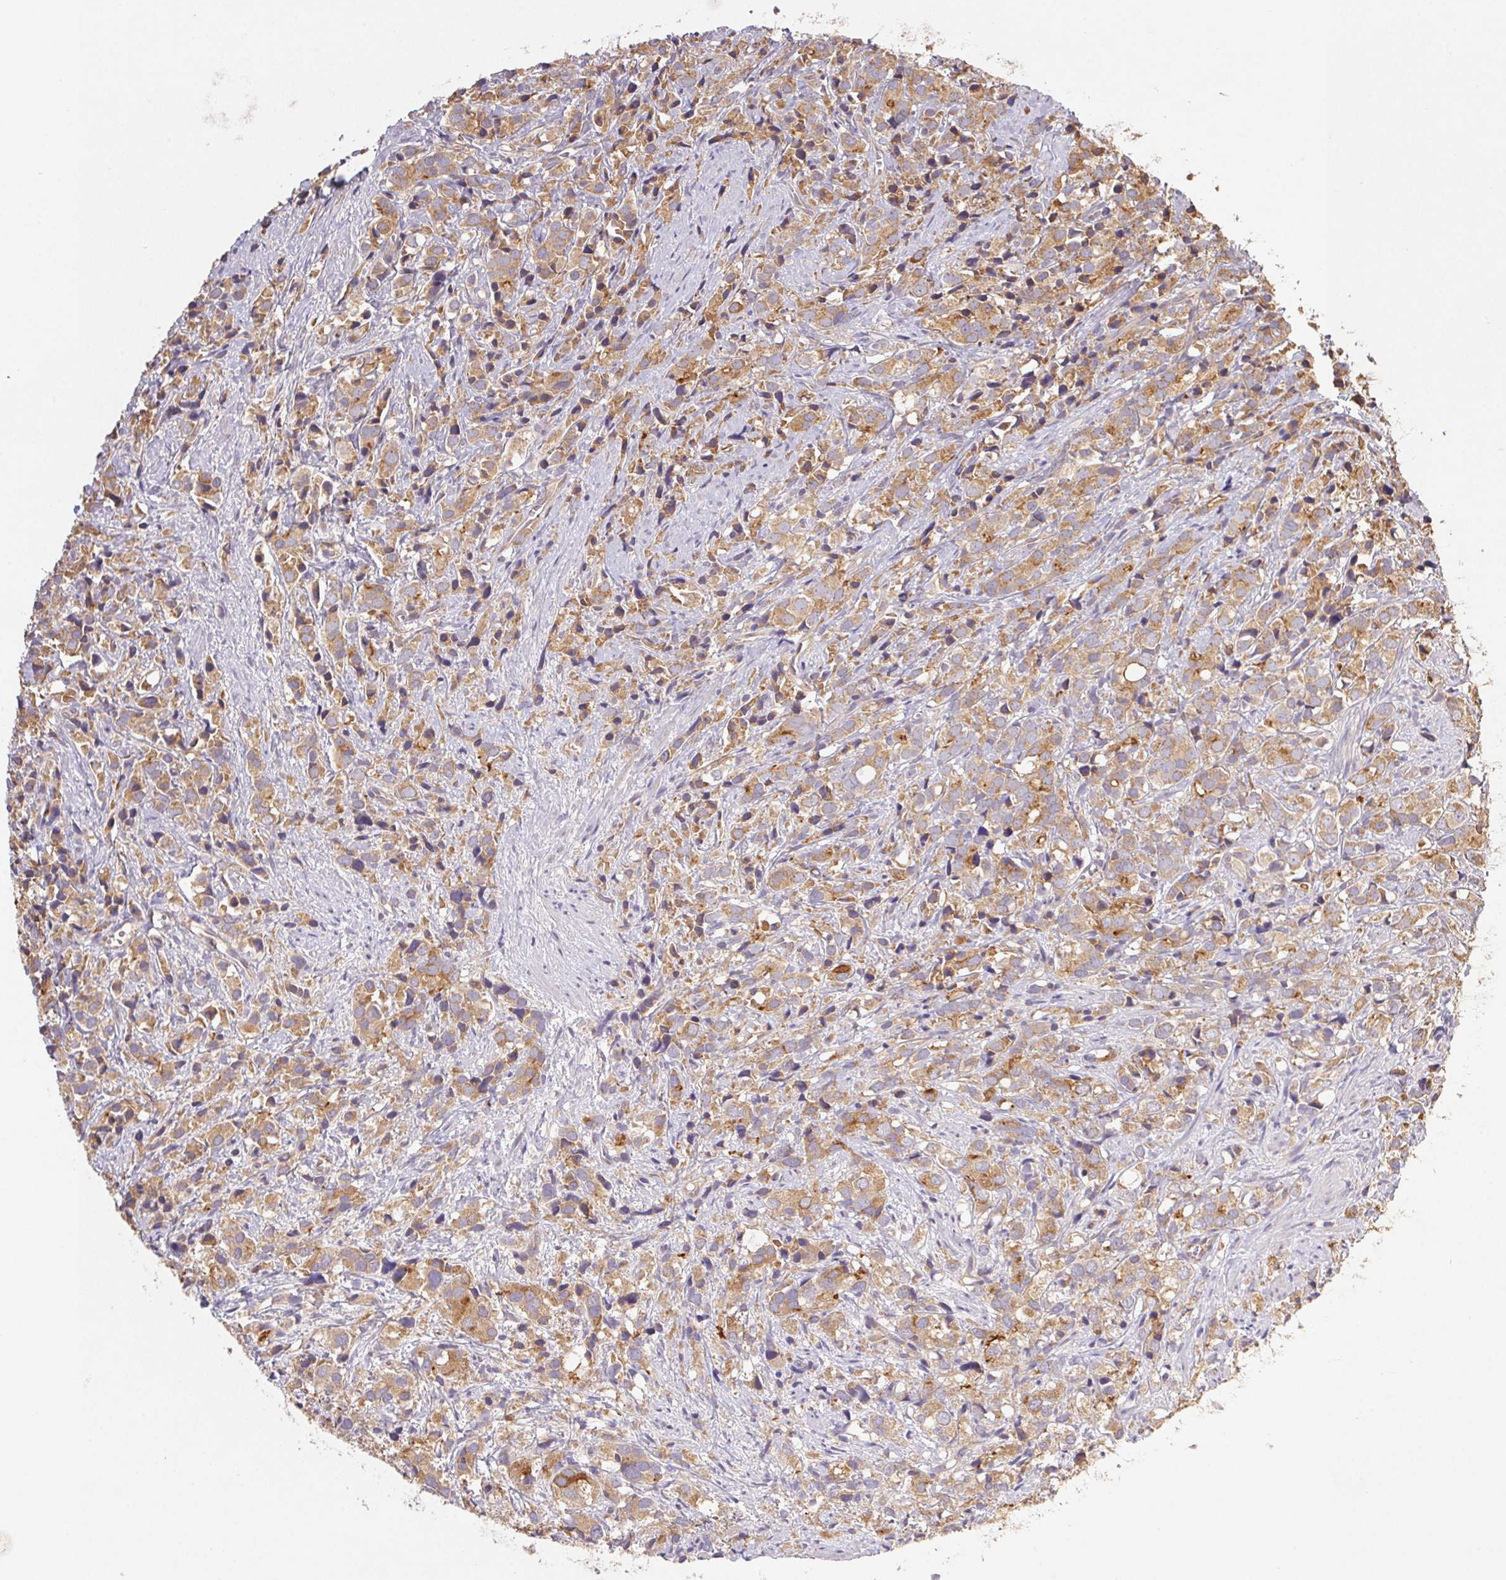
{"staining": {"intensity": "strong", "quantity": ">75%", "location": "cytoplasmic/membranous"}, "tissue": "prostate cancer", "cell_type": "Tumor cells", "image_type": "cancer", "snomed": [{"axis": "morphology", "description": "Adenocarcinoma, High grade"}, {"axis": "topography", "description": "Prostate"}], "caption": "Protein analysis of prostate cancer tissue displays strong cytoplasmic/membranous expression in about >75% of tumor cells.", "gene": "RAB11A", "patient": {"sex": "male", "age": 86}}